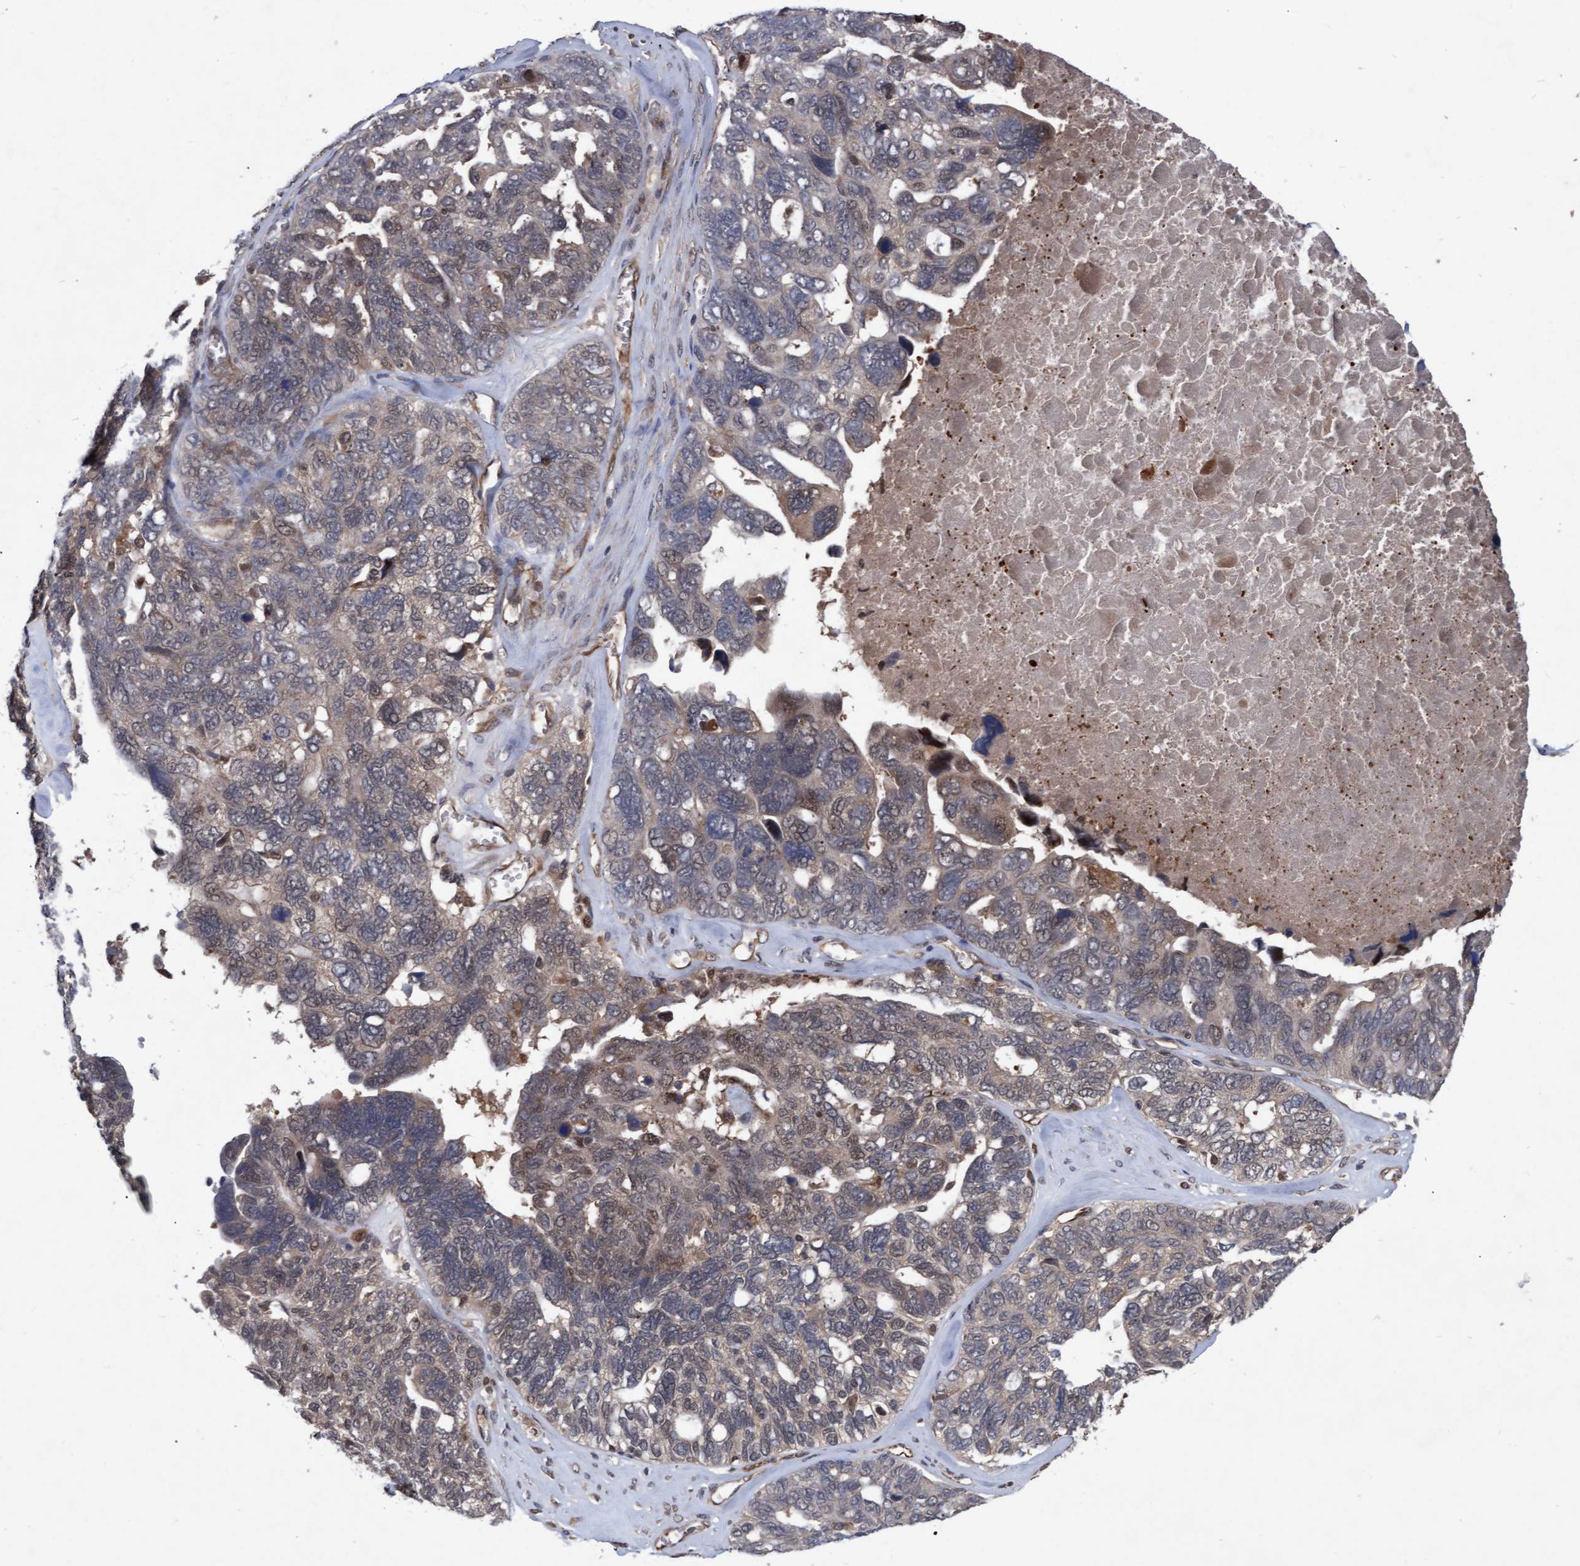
{"staining": {"intensity": "weak", "quantity": "<25%", "location": "cytoplasmic/membranous,nuclear"}, "tissue": "ovarian cancer", "cell_type": "Tumor cells", "image_type": "cancer", "snomed": [{"axis": "morphology", "description": "Cystadenocarcinoma, serous, NOS"}, {"axis": "topography", "description": "Ovary"}], "caption": "Tumor cells show no significant positivity in ovarian serous cystadenocarcinoma. The staining was performed using DAB (3,3'-diaminobenzidine) to visualize the protein expression in brown, while the nuclei were stained in blue with hematoxylin (Magnification: 20x).", "gene": "PSMB6", "patient": {"sex": "female", "age": 79}}